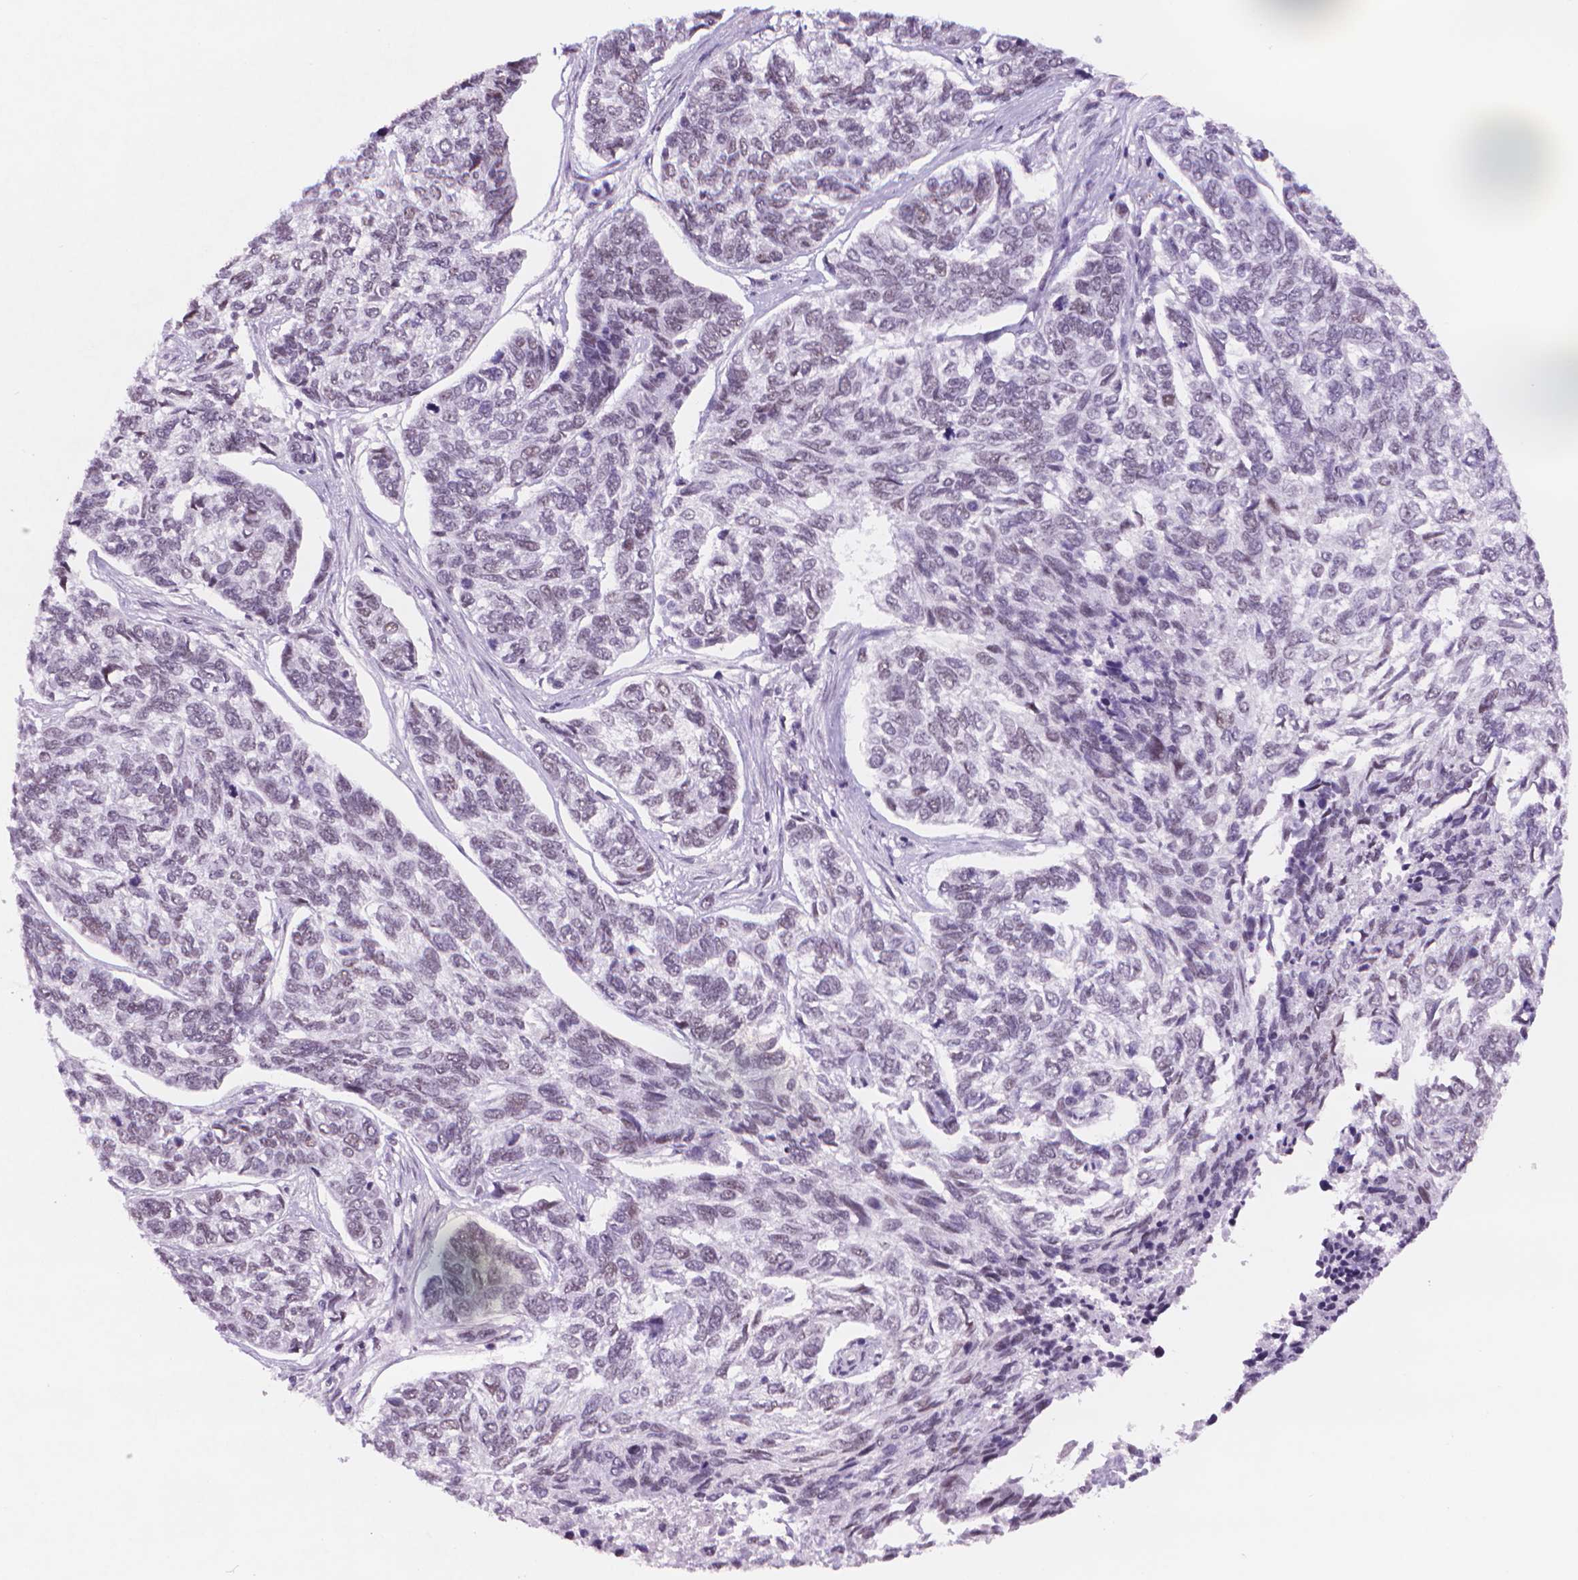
{"staining": {"intensity": "weak", "quantity": "<25%", "location": "nuclear"}, "tissue": "skin cancer", "cell_type": "Tumor cells", "image_type": "cancer", "snomed": [{"axis": "morphology", "description": "Basal cell carcinoma"}, {"axis": "topography", "description": "Skin"}], "caption": "Tumor cells are negative for protein expression in human basal cell carcinoma (skin).", "gene": "POLR3D", "patient": {"sex": "female", "age": 65}}